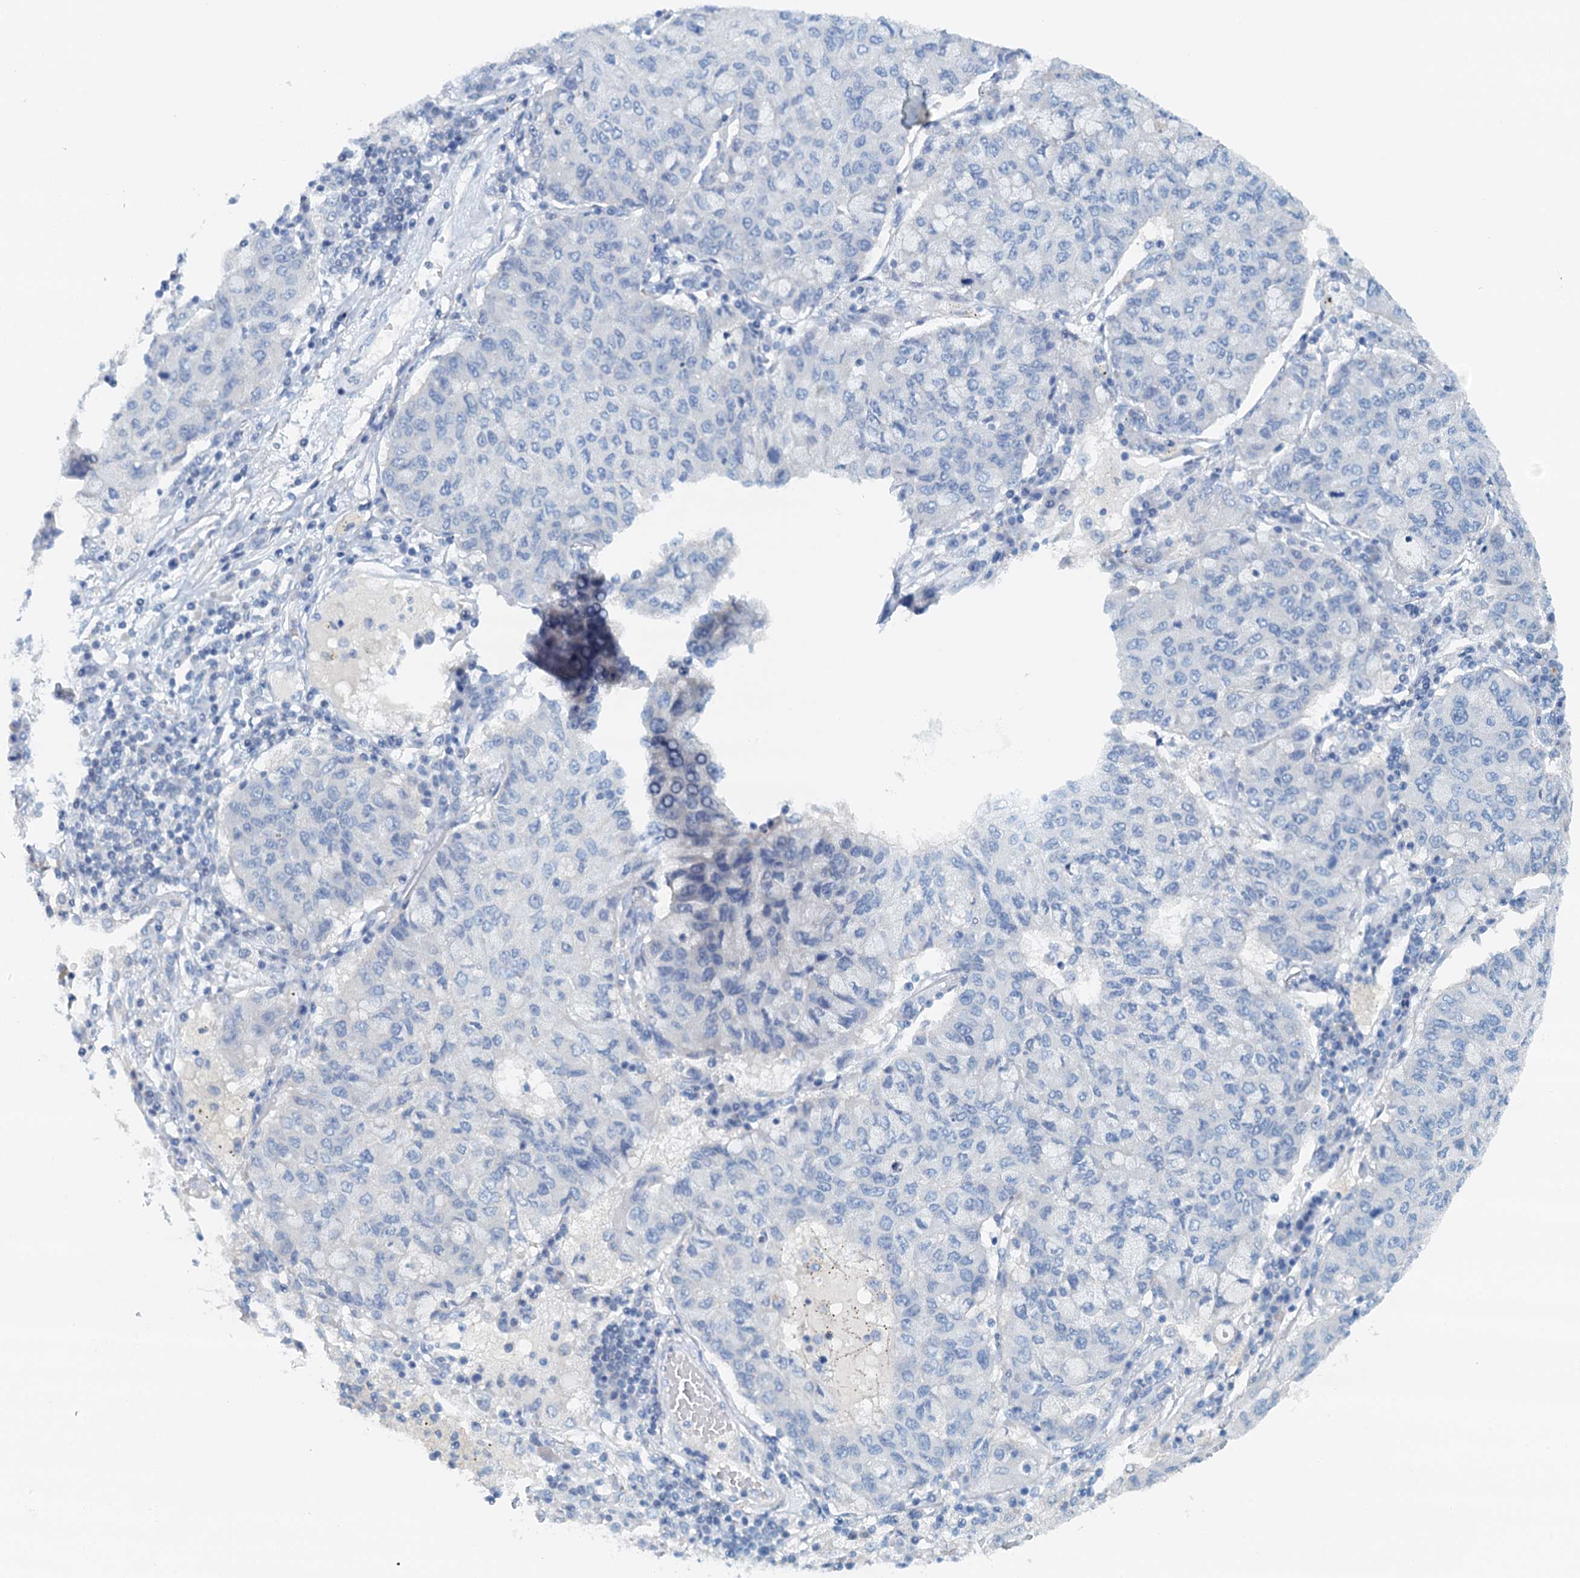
{"staining": {"intensity": "negative", "quantity": "none", "location": "none"}, "tissue": "lung cancer", "cell_type": "Tumor cells", "image_type": "cancer", "snomed": [{"axis": "morphology", "description": "Squamous cell carcinoma, NOS"}, {"axis": "topography", "description": "Lung"}], "caption": "The micrograph displays no staining of tumor cells in lung cancer (squamous cell carcinoma).", "gene": "DTD1", "patient": {"sex": "male", "age": 74}}